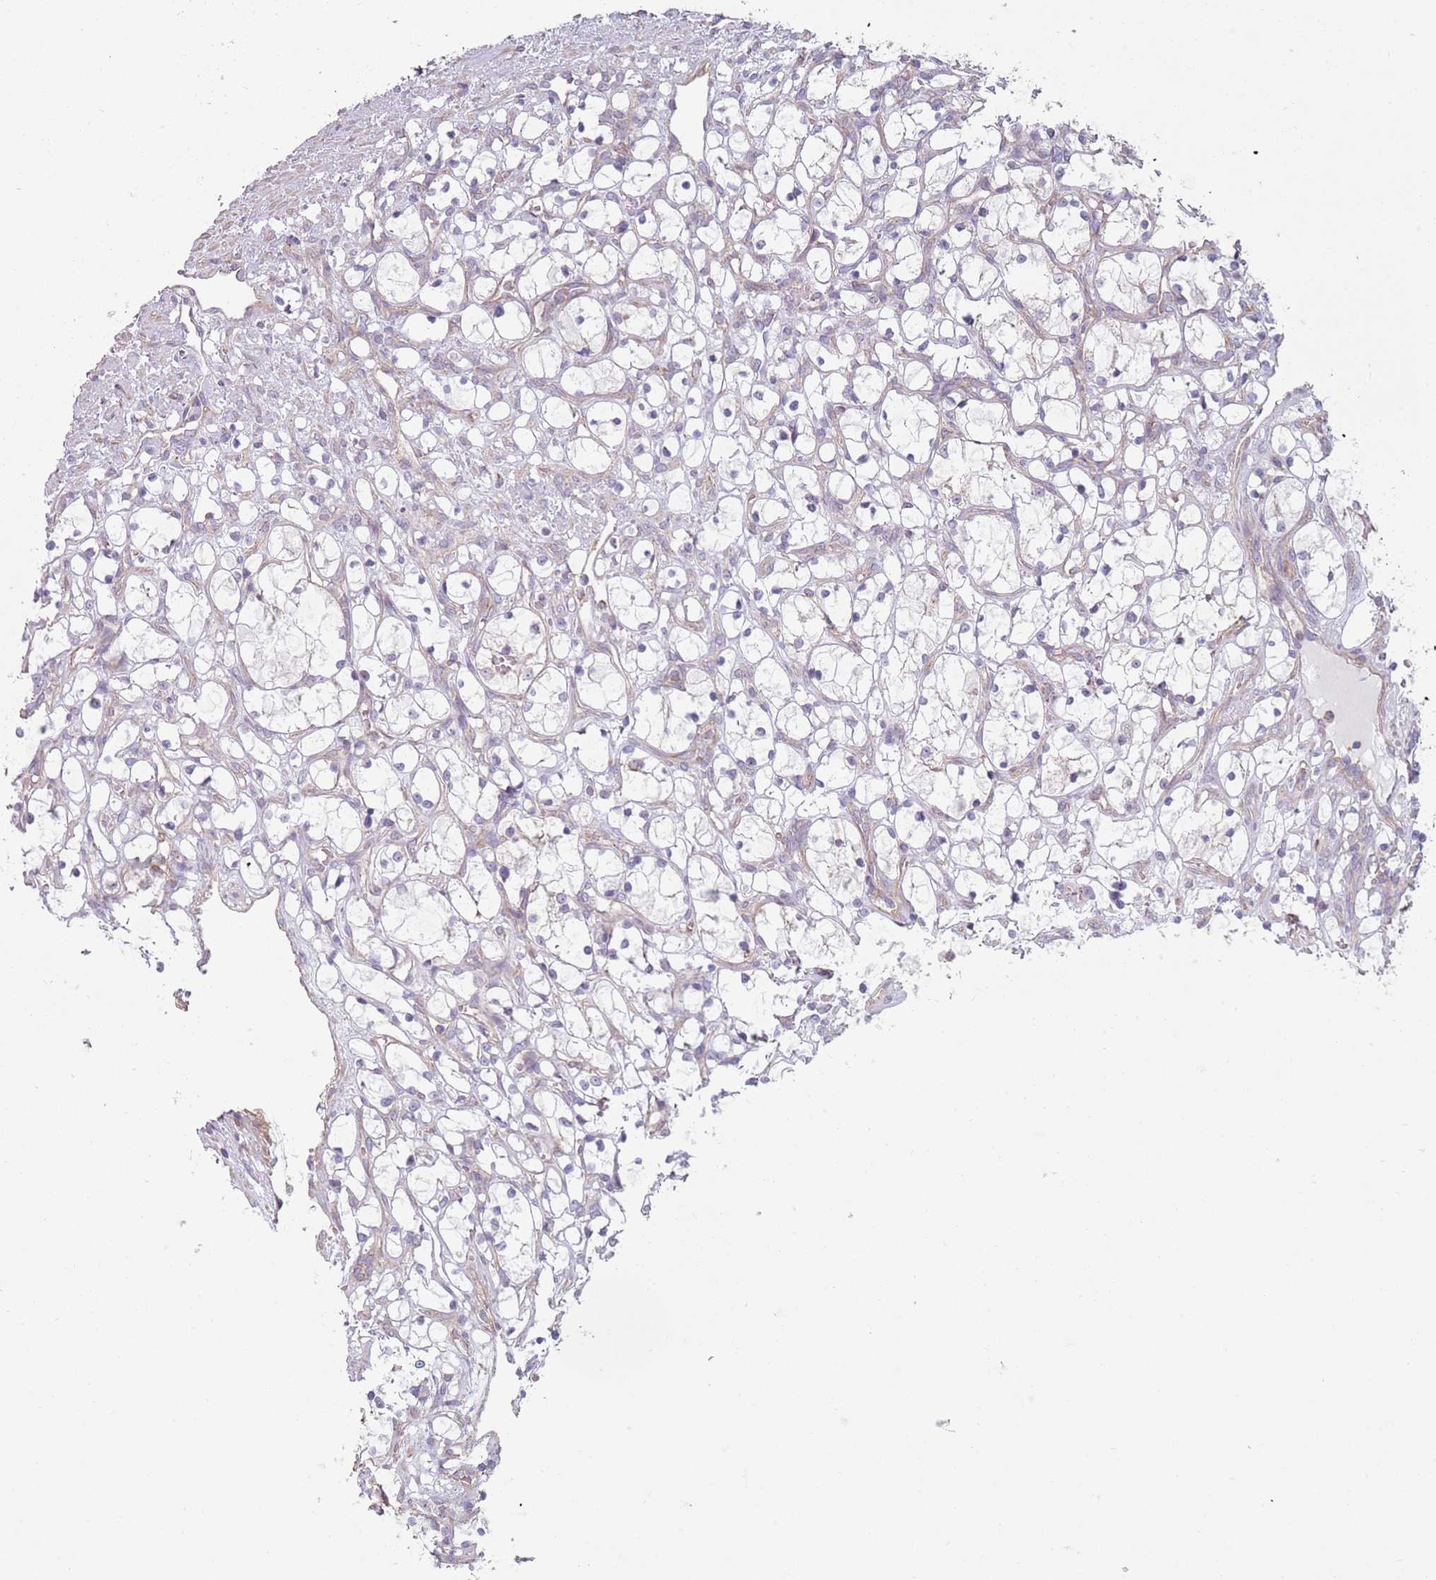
{"staining": {"intensity": "negative", "quantity": "none", "location": "none"}, "tissue": "renal cancer", "cell_type": "Tumor cells", "image_type": "cancer", "snomed": [{"axis": "morphology", "description": "Adenocarcinoma, NOS"}, {"axis": "topography", "description": "Kidney"}], "caption": "Protein analysis of renal cancer (adenocarcinoma) demonstrates no significant staining in tumor cells. (DAB (3,3'-diaminobenzidine) immunohistochemistry with hematoxylin counter stain).", "gene": "GAS8", "patient": {"sex": "female", "age": 69}}